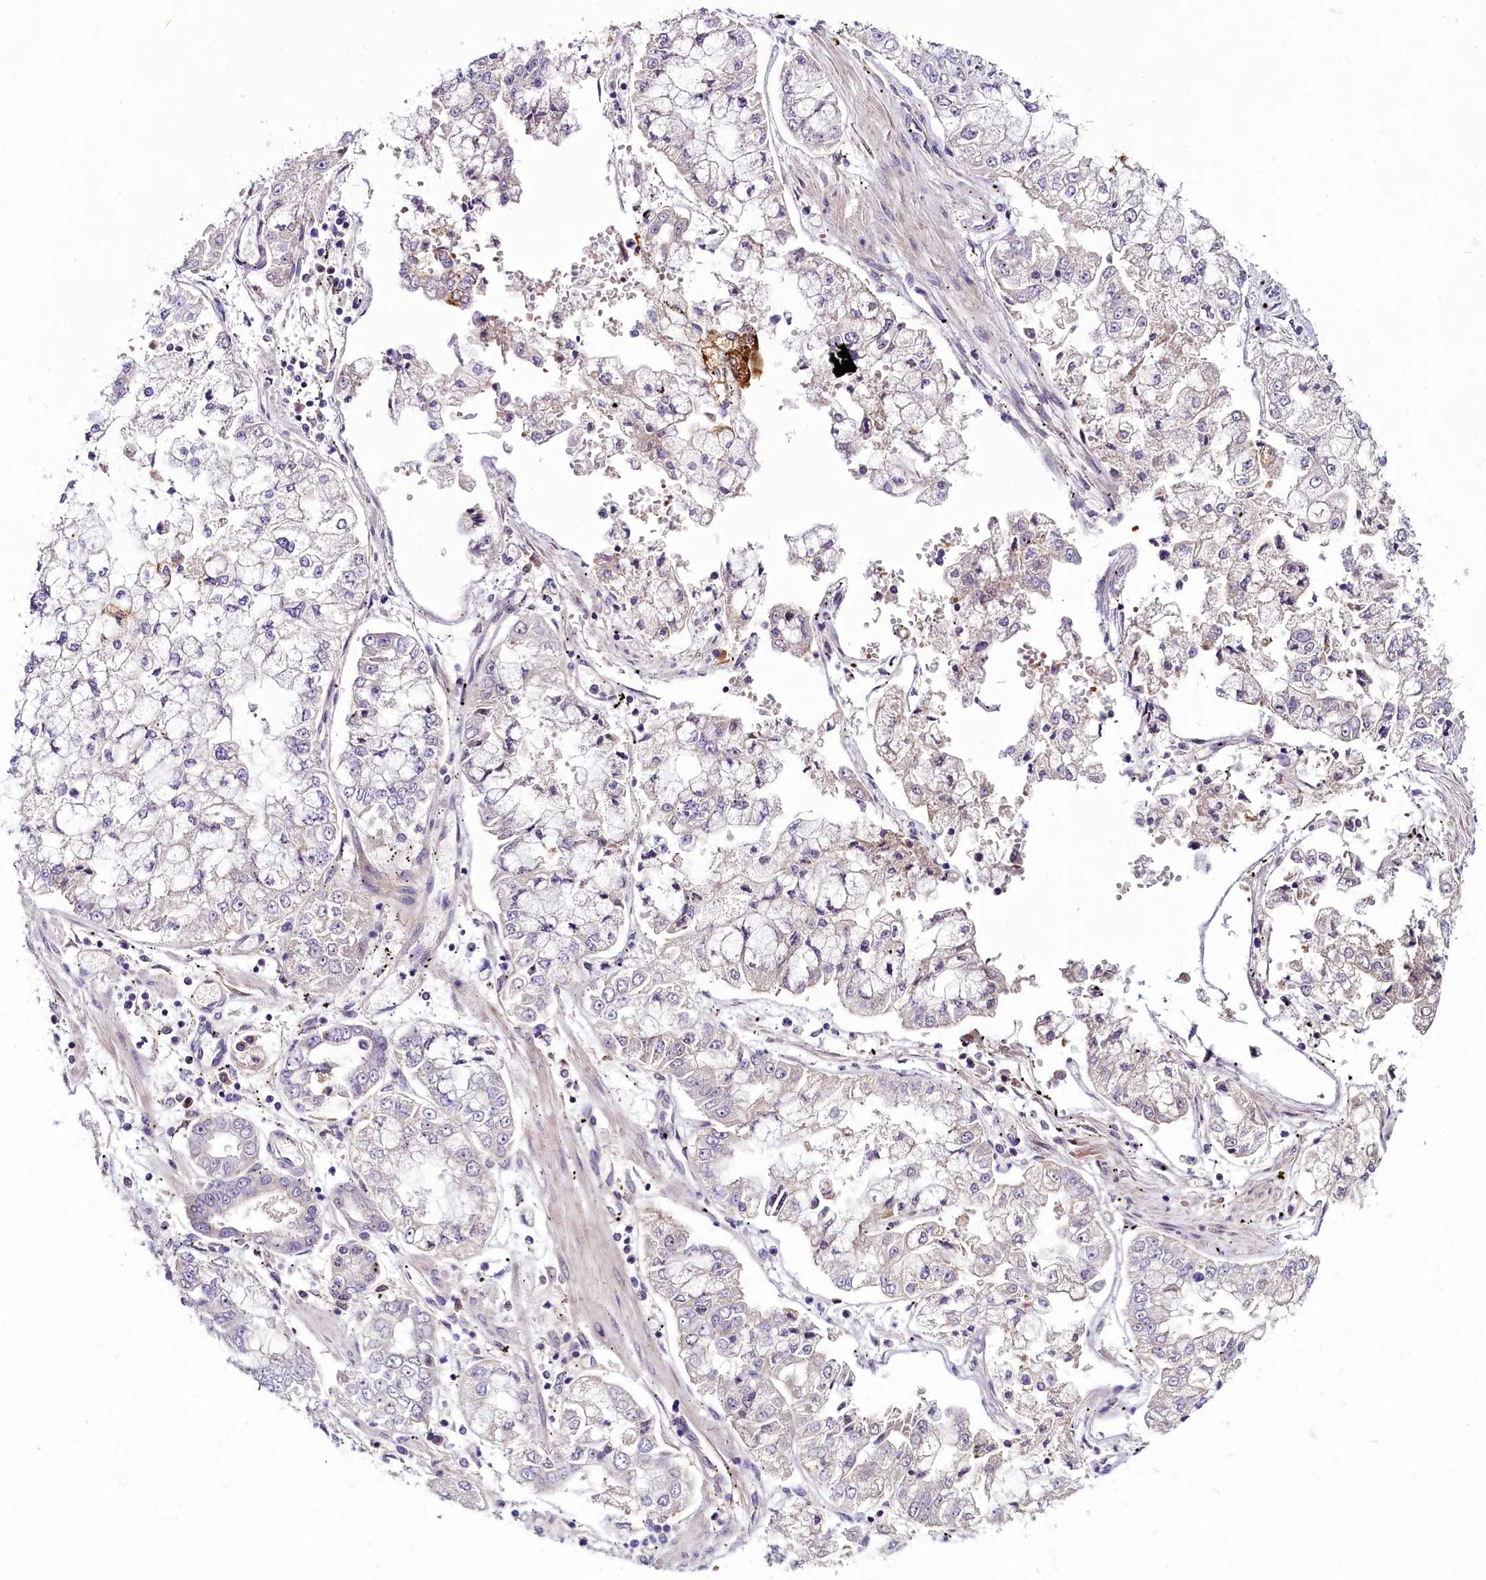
{"staining": {"intensity": "negative", "quantity": "none", "location": "none"}, "tissue": "stomach cancer", "cell_type": "Tumor cells", "image_type": "cancer", "snomed": [{"axis": "morphology", "description": "Adenocarcinoma, NOS"}, {"axis": "topography", "description": "Stomach"}], "caption": "This is a image of IHC staining of stomach cancer (adenocarcinoma), which shows no positivity in tumor cells.", "gene": "C9orf40", "patient": {"sex": "male", "age": 76}}